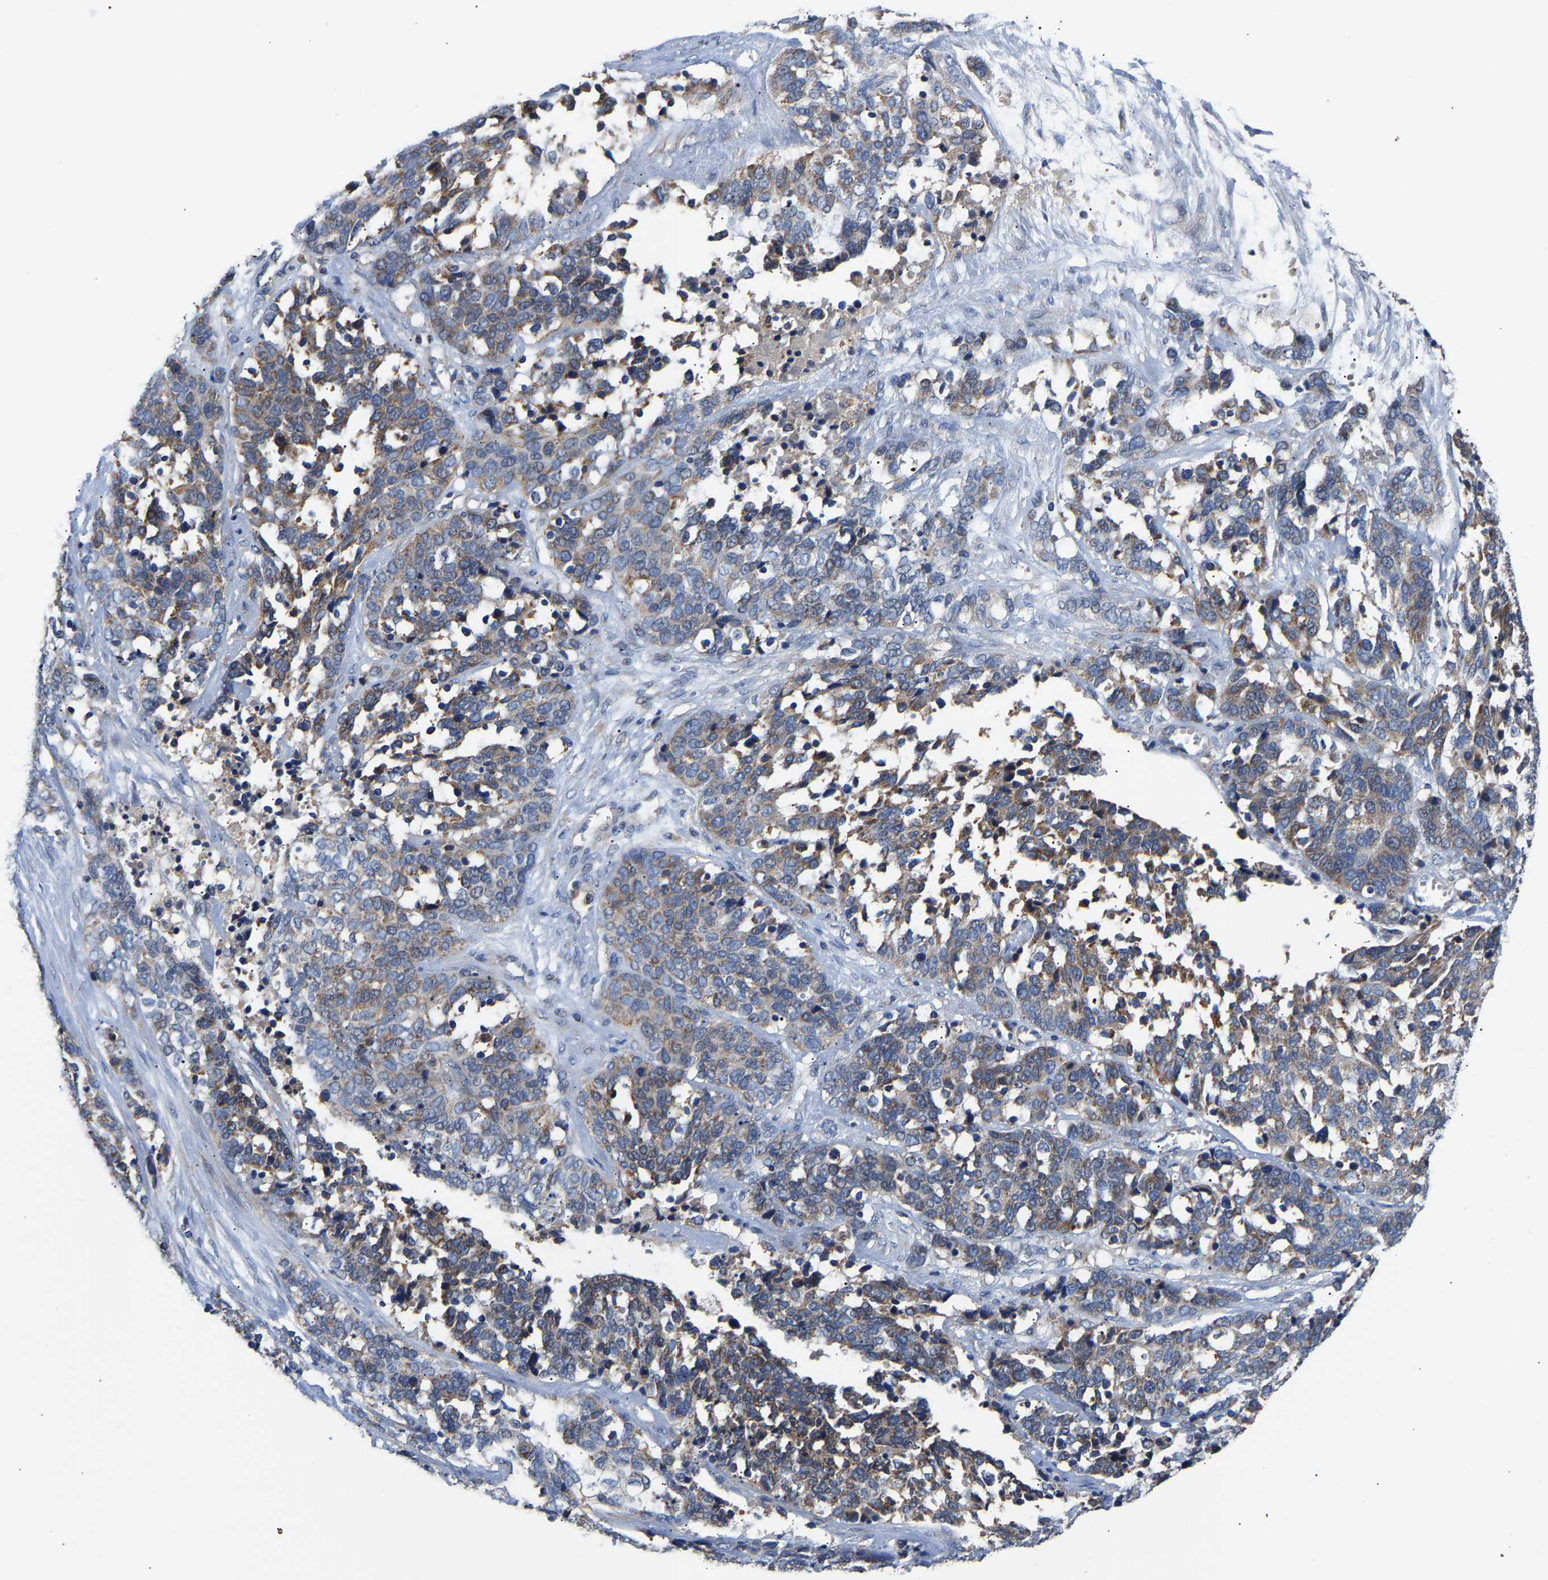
{"staining": {"intensity": "moderate", "quantity": "25%-75%", "location": "cytoplasmic/membranous"}, "tissue": "ovarian cancer", "cell_type": "Tumor cells", "image_type": "cancer", "snomed": [{"axis": "morphology", "description": "Cystadenocarcinoma, serous, NOS"}, {"axis": "topography", "description": "Ovary"}], "caption": "Immunohistochemistry of human ovarian cancer (serous cystadenocarcinoma) exhibits medium levels of moderate cytoplasmic/membranous positivity in approximately 25%-75% of tumor cells. (brown staining indicates protein expression, while blue staining denotes nuclei).", "gene": "CCDC171", "patient": {"sex": "female", "age": 44}}